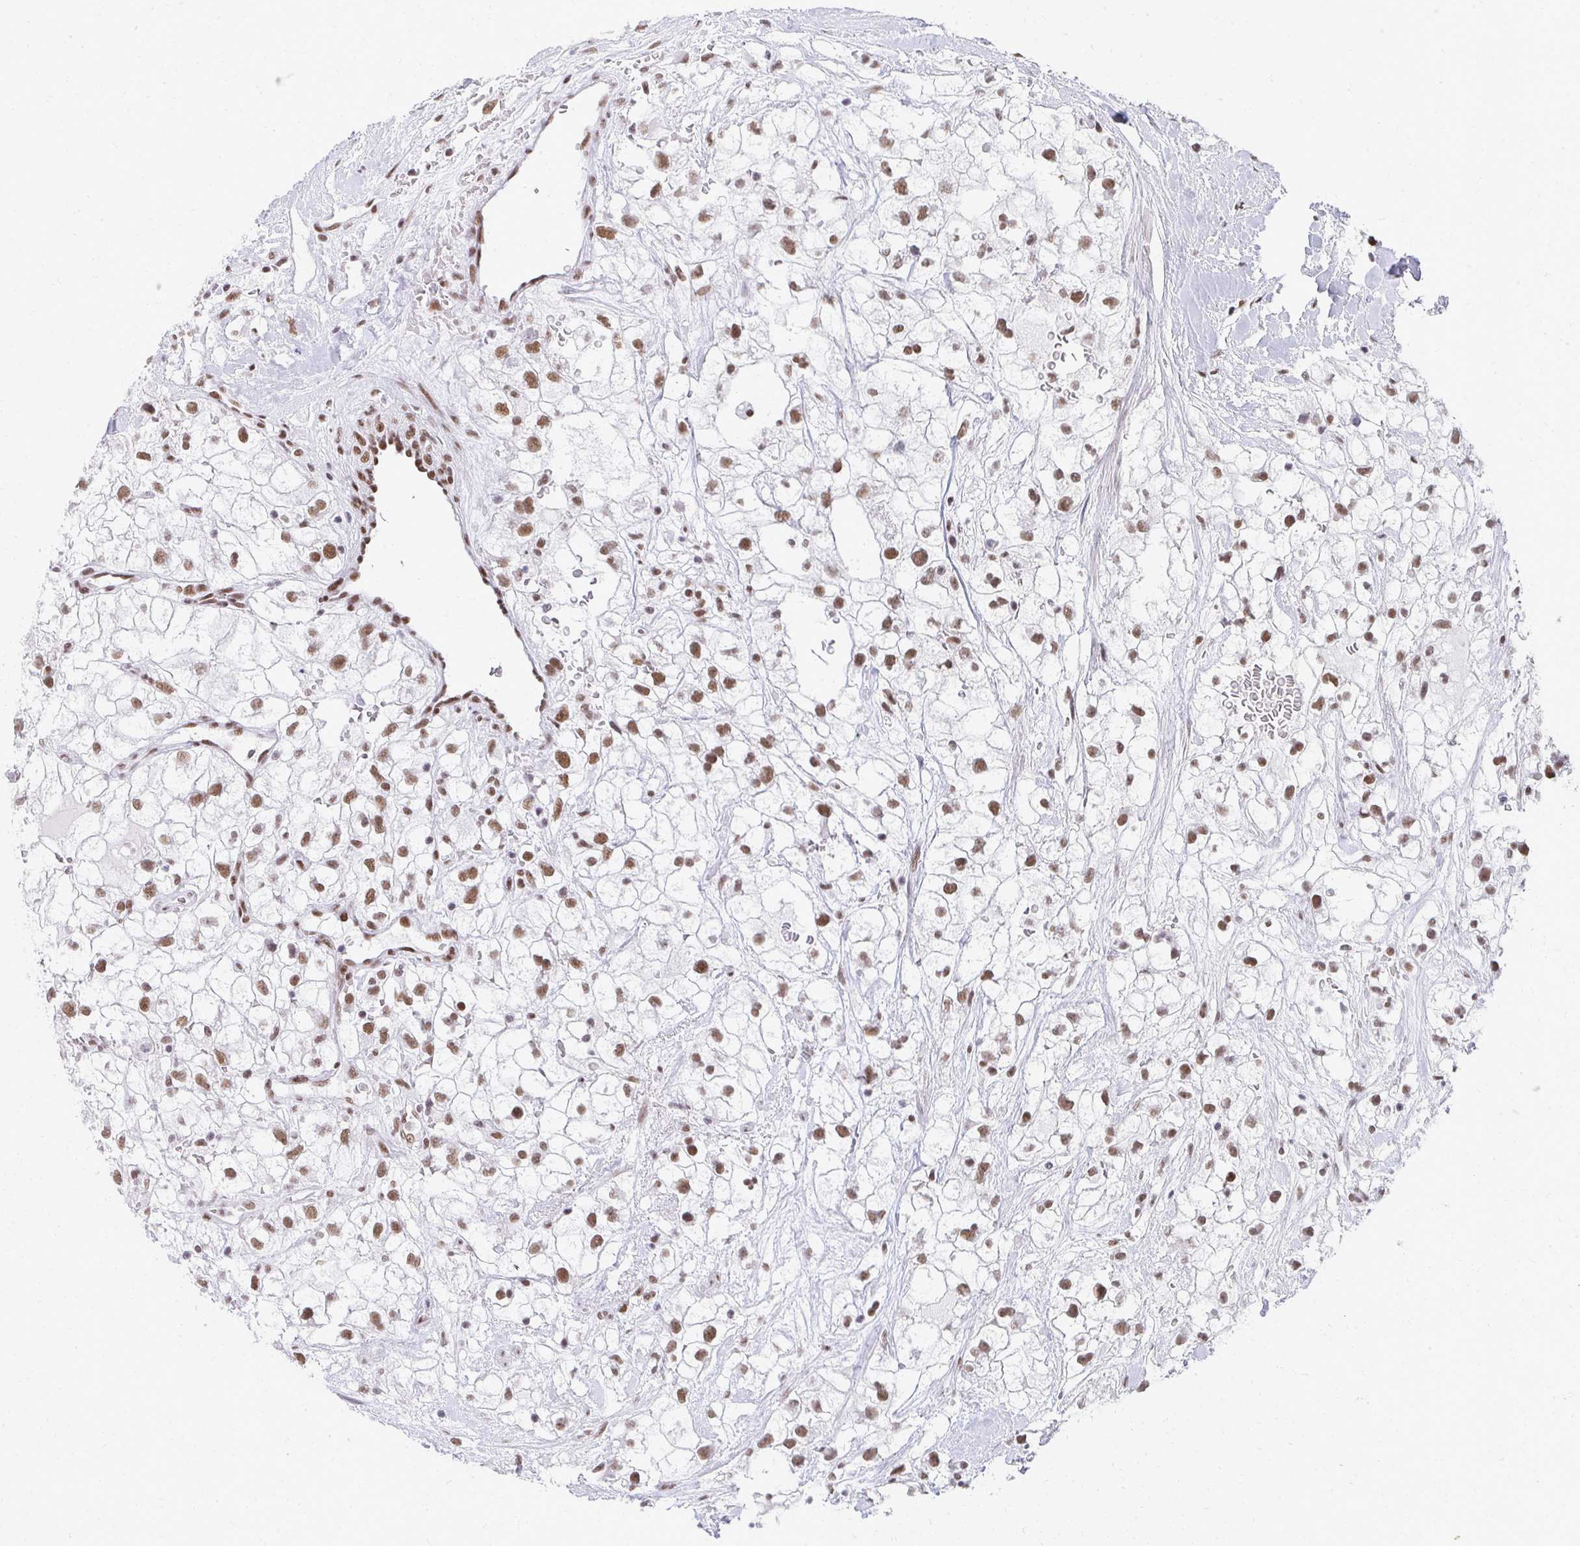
{"staining": {"intensity": "moderate", "quantity": ">75%", "location": "nuclear"}, "tissue": "renal cancer", "cell_type": "Tumor cells", "image_type": "cancer", "snomed": [{"axis": "morphology", "description": "Adenocarcinoma, NOS"}, {"axis": "topography", "description": "Kidney"}], "caption": "Renal cancer (adenocarcinoma) stained with a brown dye shows moderate nuclear positive expression in about >75% of tumor cells.", "gene": "CREBBP", "patient": {"sex": "male", "age": 59}}